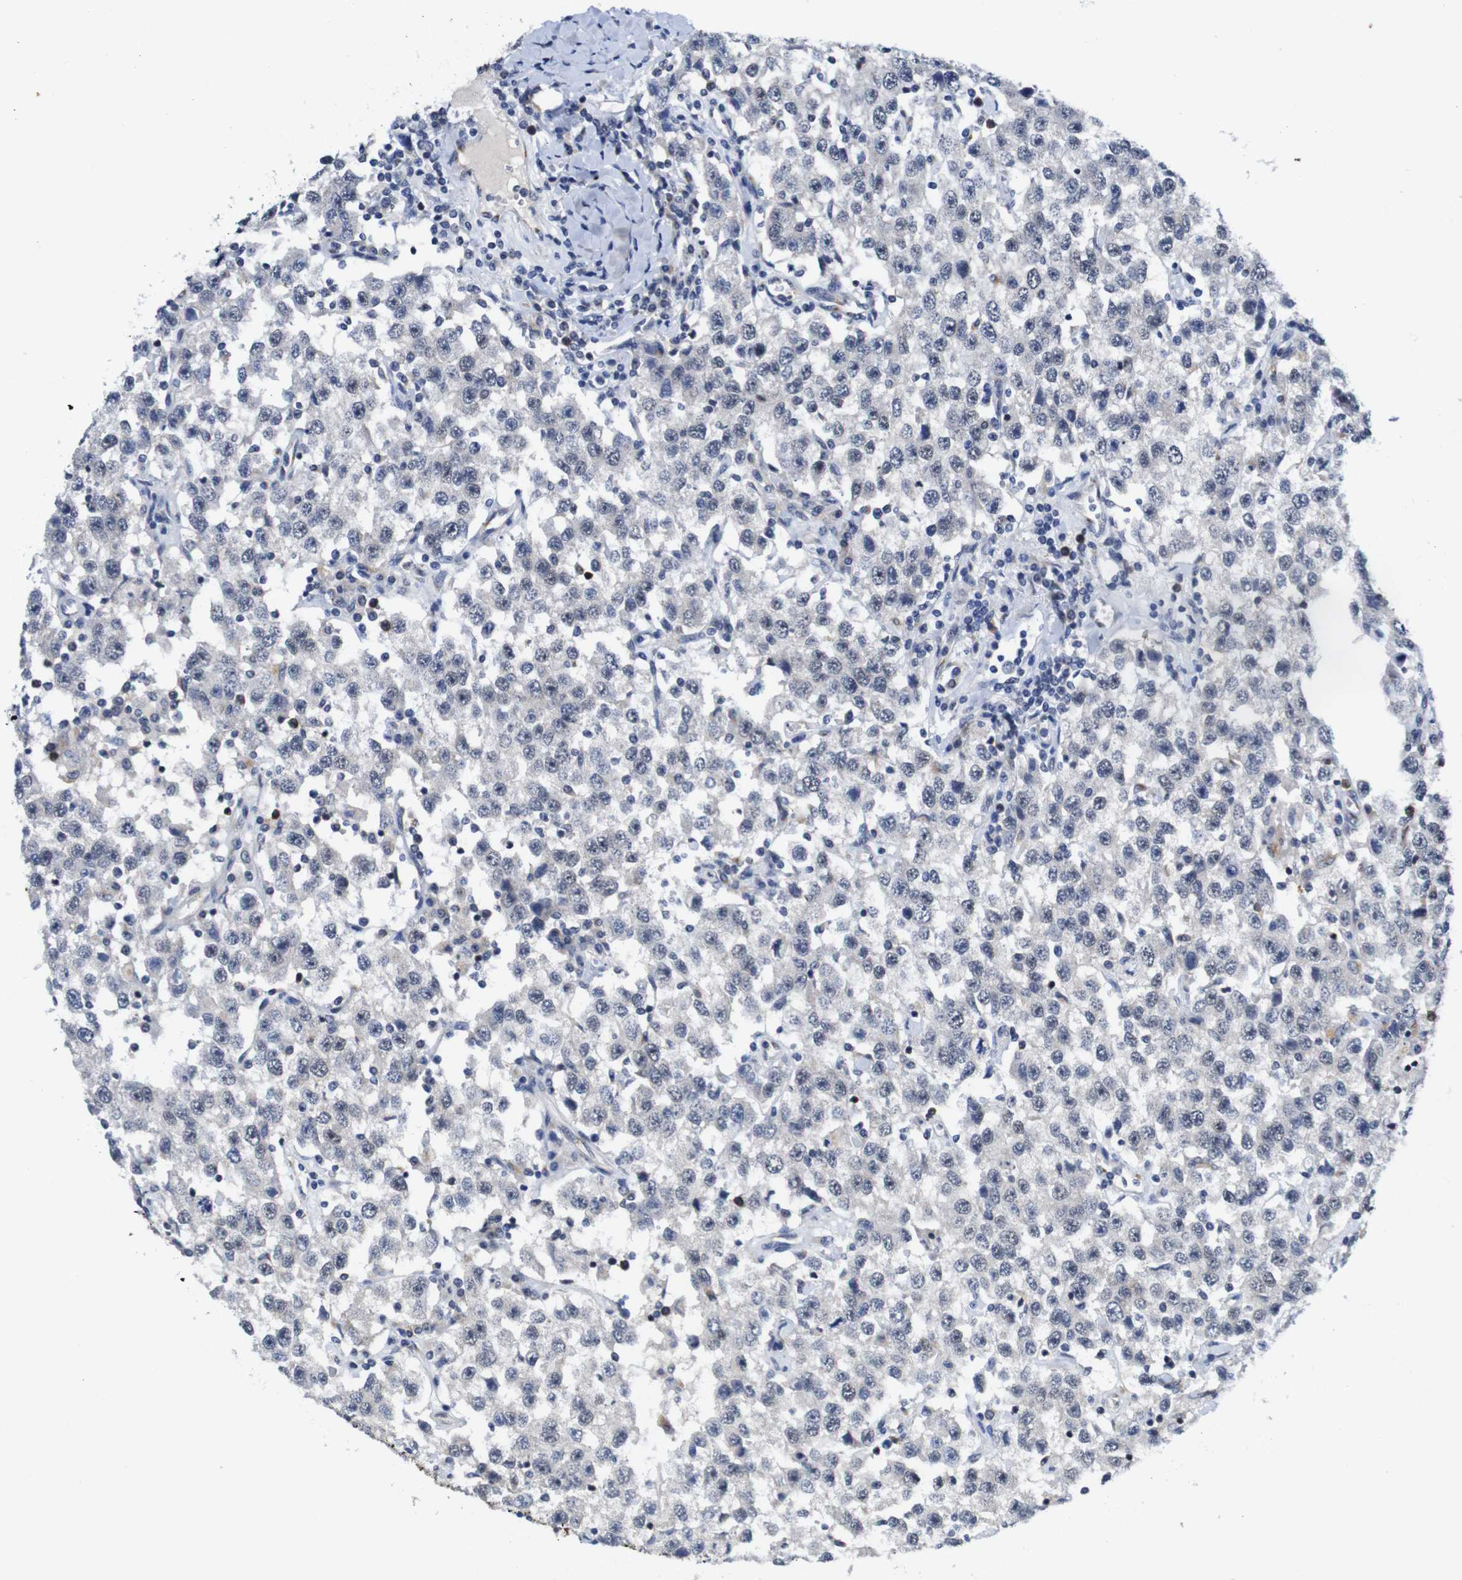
{"staining": {"intensity": "negative", "quantity": "none", "location": "none"}, "tissue": "testis cancer", "cell_type": "Tumor cells", "image_type": "cancer", "snomed": [{"axis": "morphology", "description": "Seminoma, NOS"}, {"axis": "topography", "description": "Testis"}], "caption": "Immunohistochemical staining of human testis cancer (seminoma) shows no significant staining in tumor cells.", "gene": "FURIN", "patient": {"sex": "male", "age": 41}}